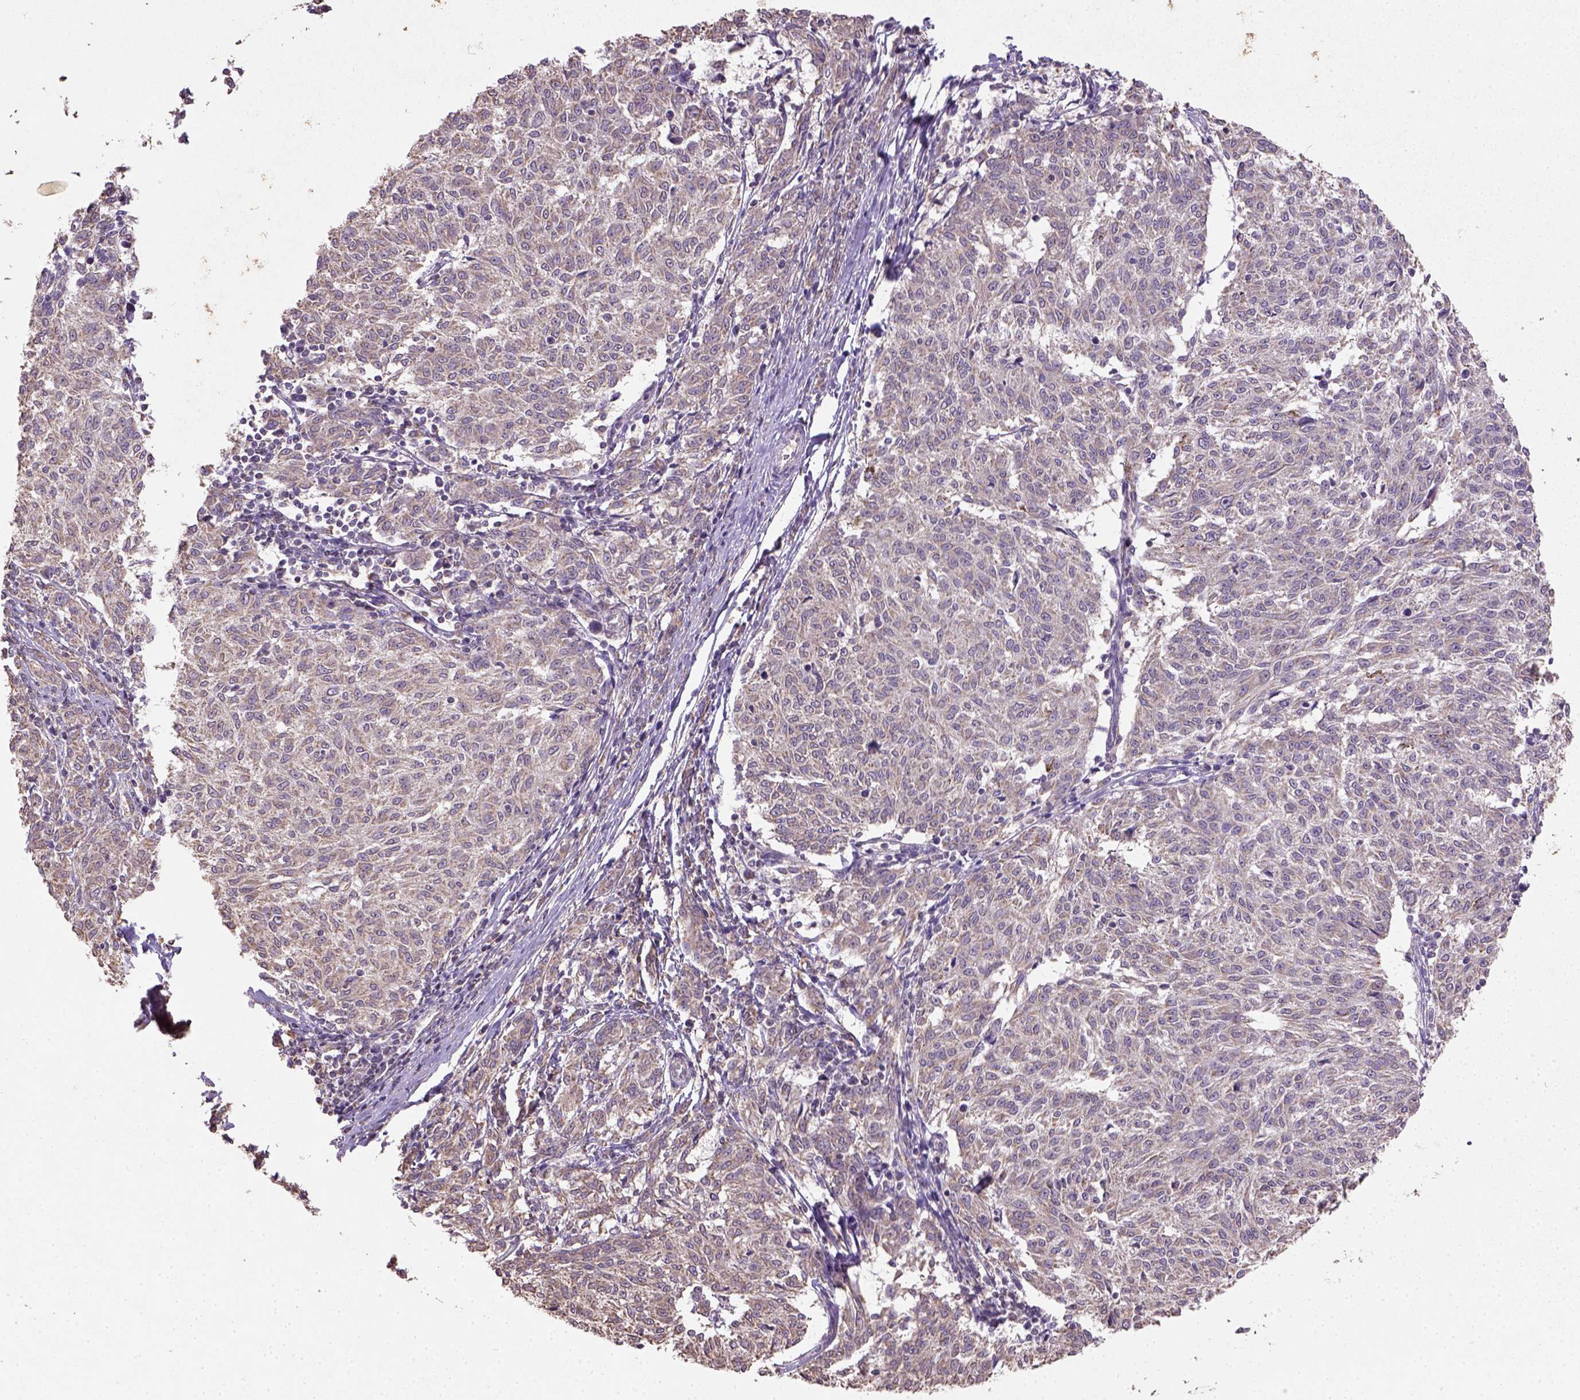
{"staining": {"intensity": "moderate", "quantity": "<25%", "location": "cytoplasmic/membranous"}, "tissue": "melanoma", "cell_type": "Tumor cells", "image_type": "cancer", "snomed": [{"axis": "morphology", "description": "Malignant melanoma, NOS"}, {"axis": "topography", "description": "Skin"}], "caption": "The immunohistochemical stain shows moderate cytoplasmic/membranous staining in tumor cells of melanoma tissue.", "gene": "NUDT10", "patient": {"sex": "female", "age": 72}}